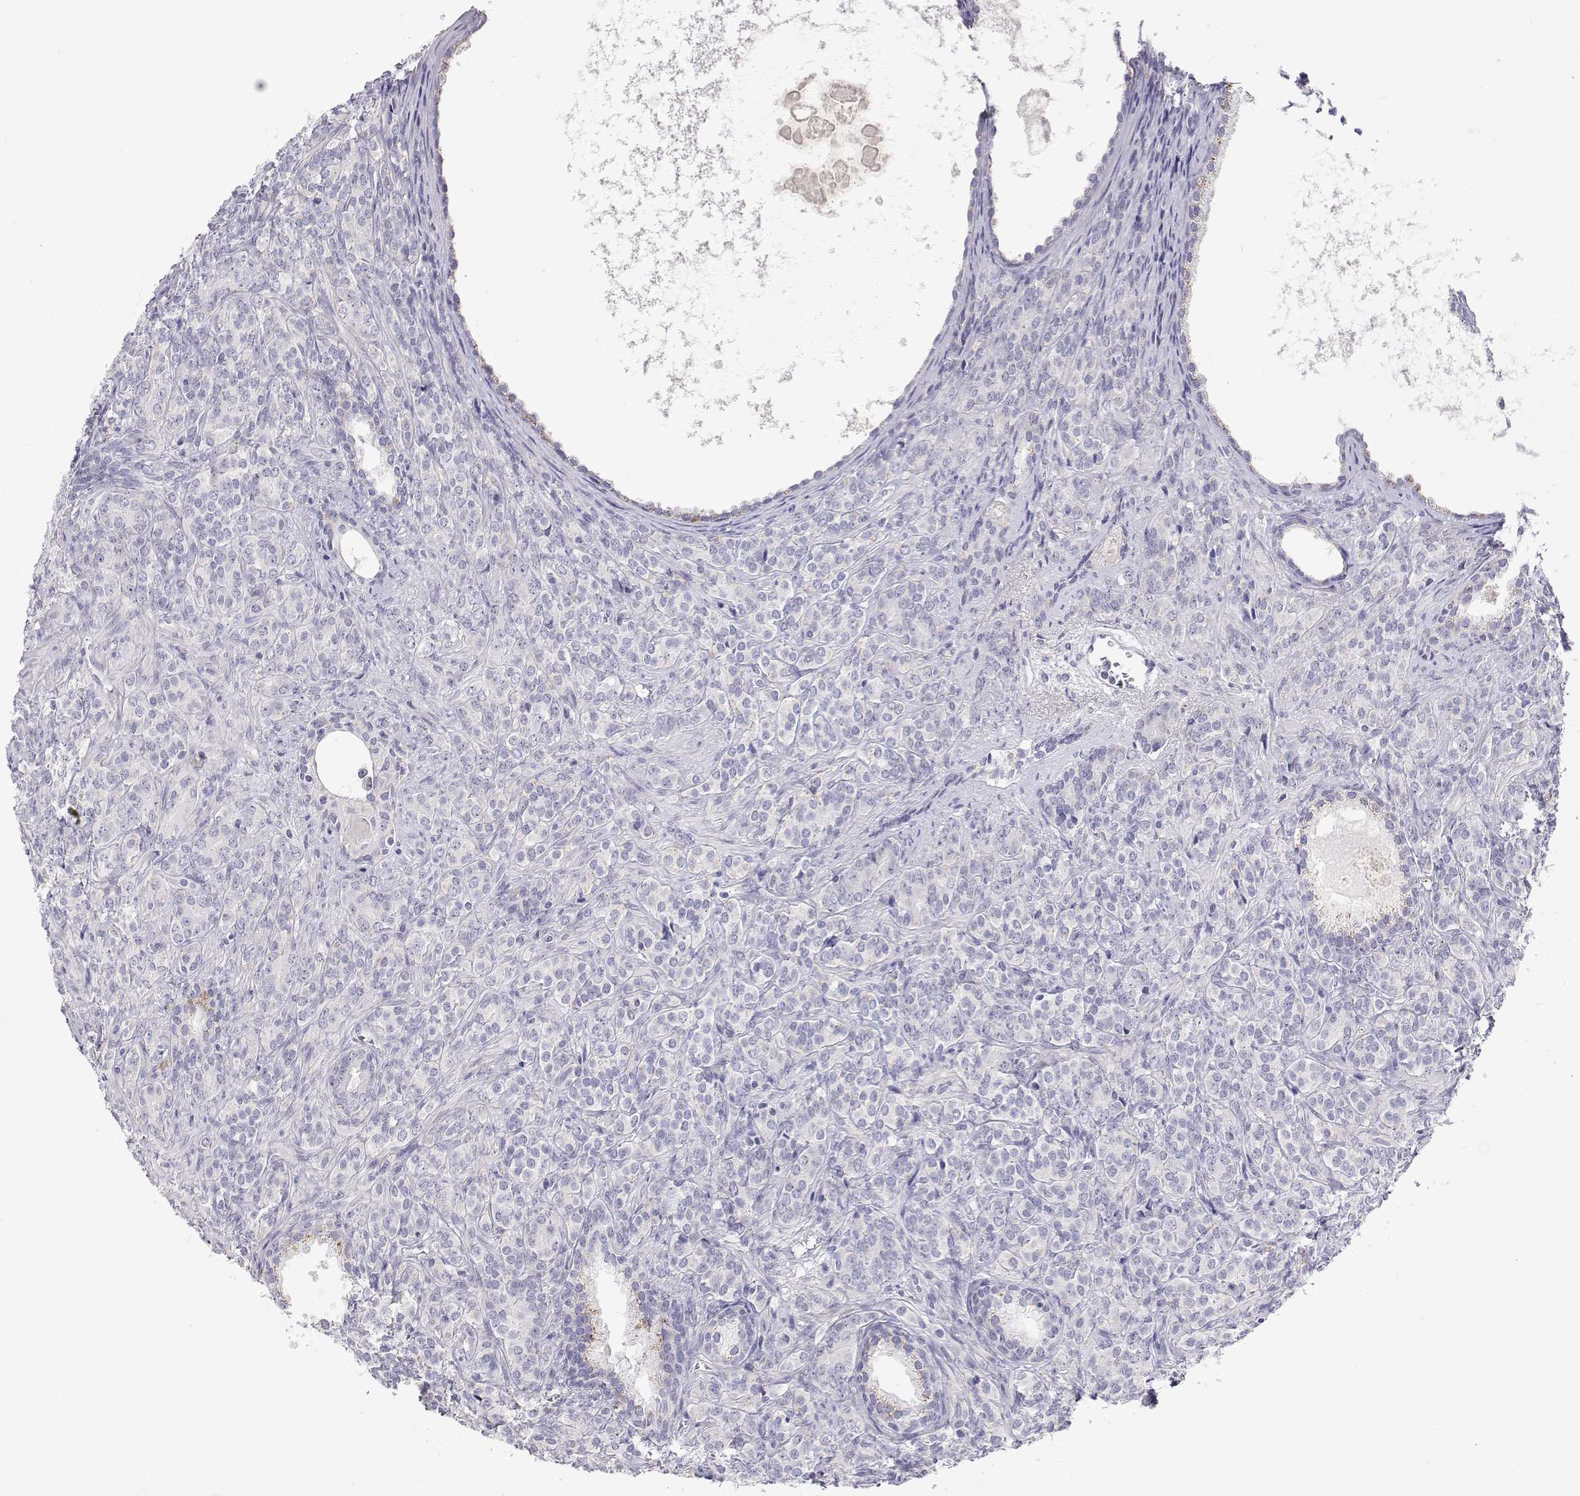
{"staining": {"intensity": "negative", "quantity": "none", "location": "none"}, "tissue": "prostate cancer", "cell_type": "Tumor cells", "image_type": "cancer", "snomed": [{"axis": "morphology", "description": "Adenocarcinoma, High grade"}, {"axis": "topography", "description": "Prostate"}], "caption": "Immunohistochemistry of human high-grade adenocarcinoma (prostate) demonstrates no positivity in tumor cells.", "gene": "NCR2", "patient": {"sex": "male", "age": 84}}